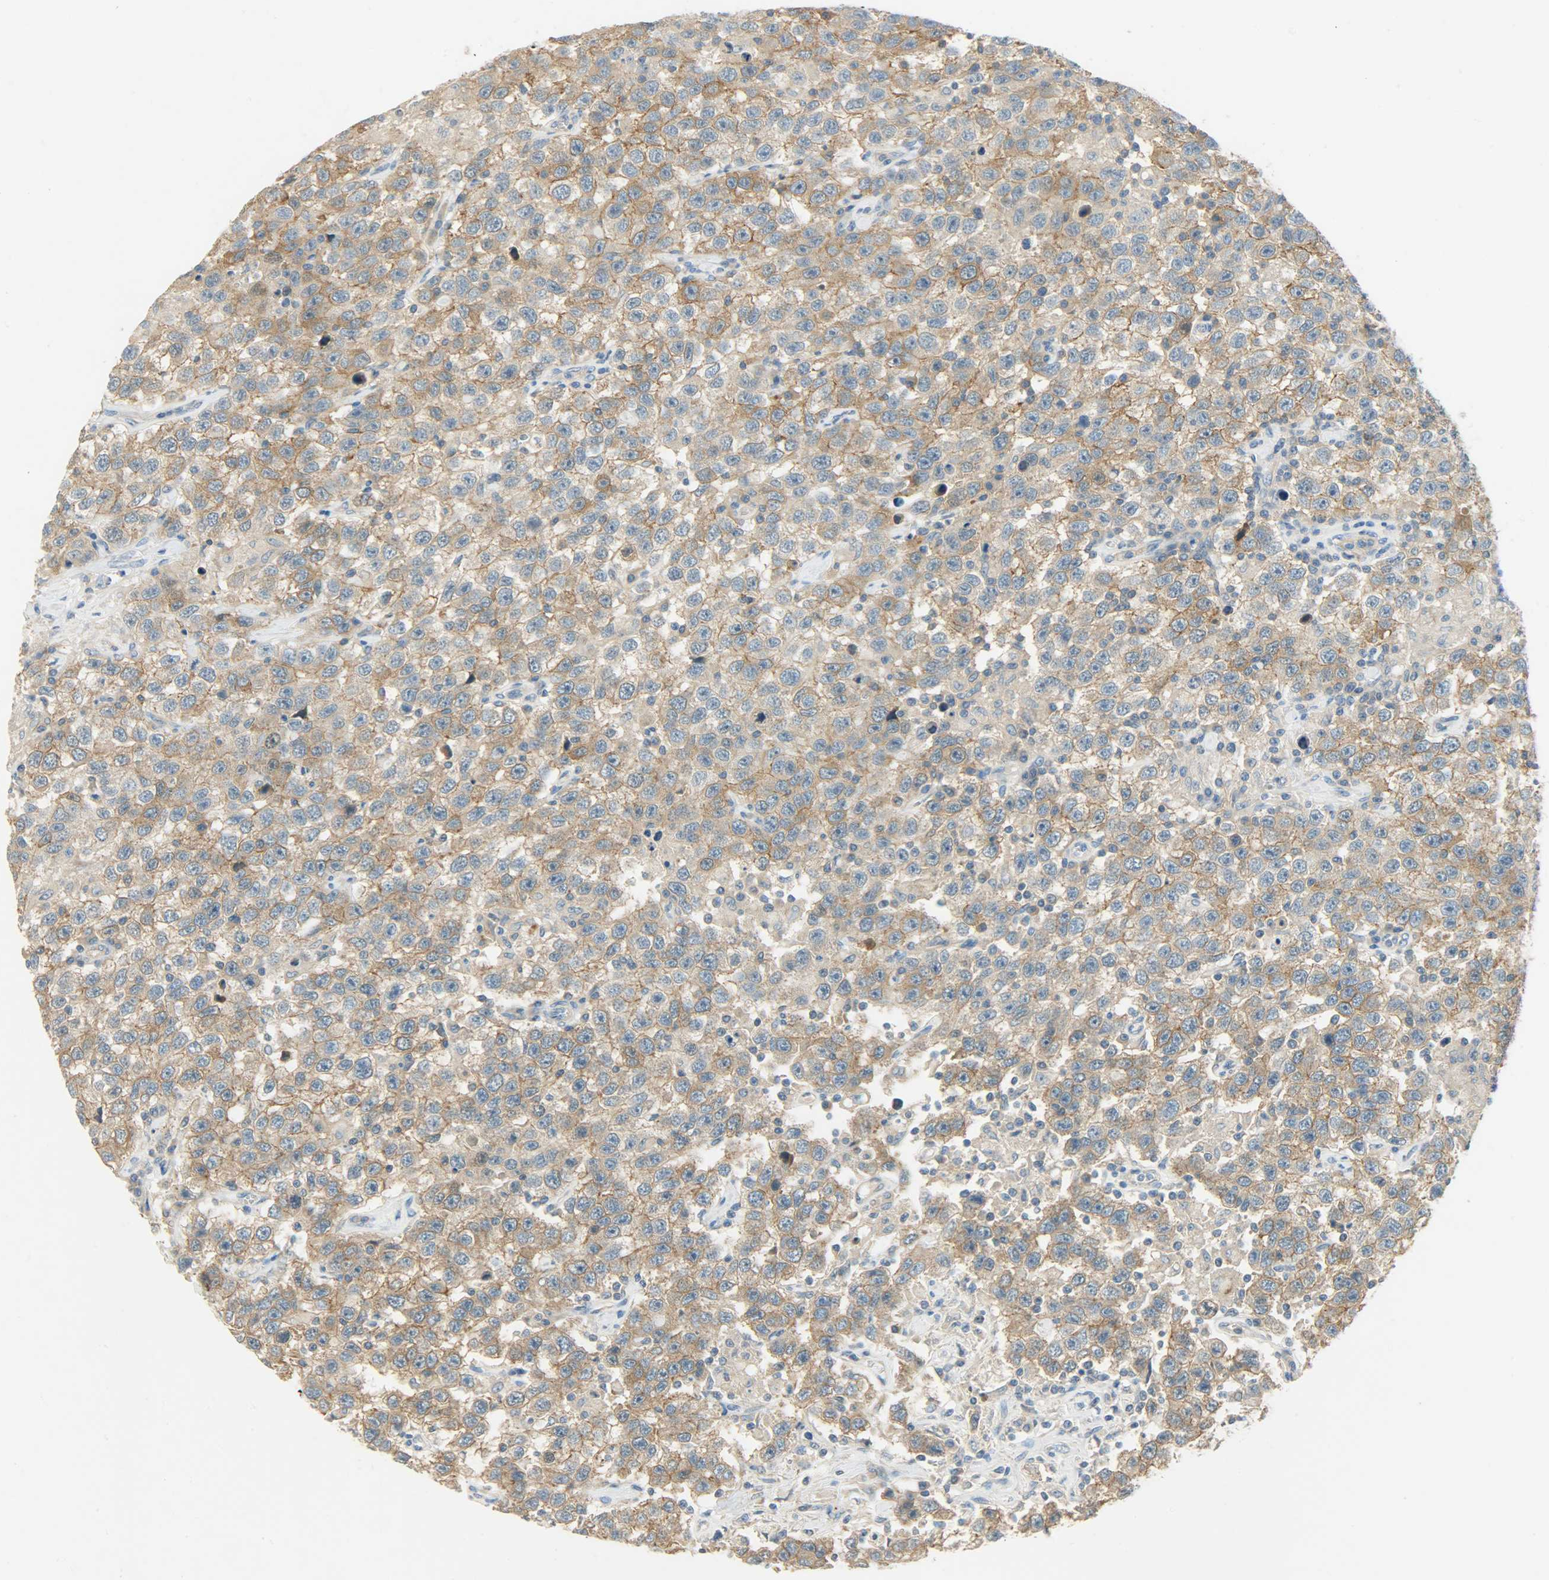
{"staining": {"intensity": "strong", "quantity": ">75%", "location": "cytoplasmic/membranous"}, "tissue": "testis cancer", "cell_type": "Tumor cells", "image_type": "cancer", "snomed": [{"axis": "morphology", "description": "Seminoma, NOS"}, {"axis": "topography", "description": "Testis"}], "caption": "Tumor cells reveal high levels of strong cytoplasmic/membranous staining in approximately >75% of cells in human testis seminoma.", "gene": "DSG2", "patient": {"sex": "male", "age": 41}}